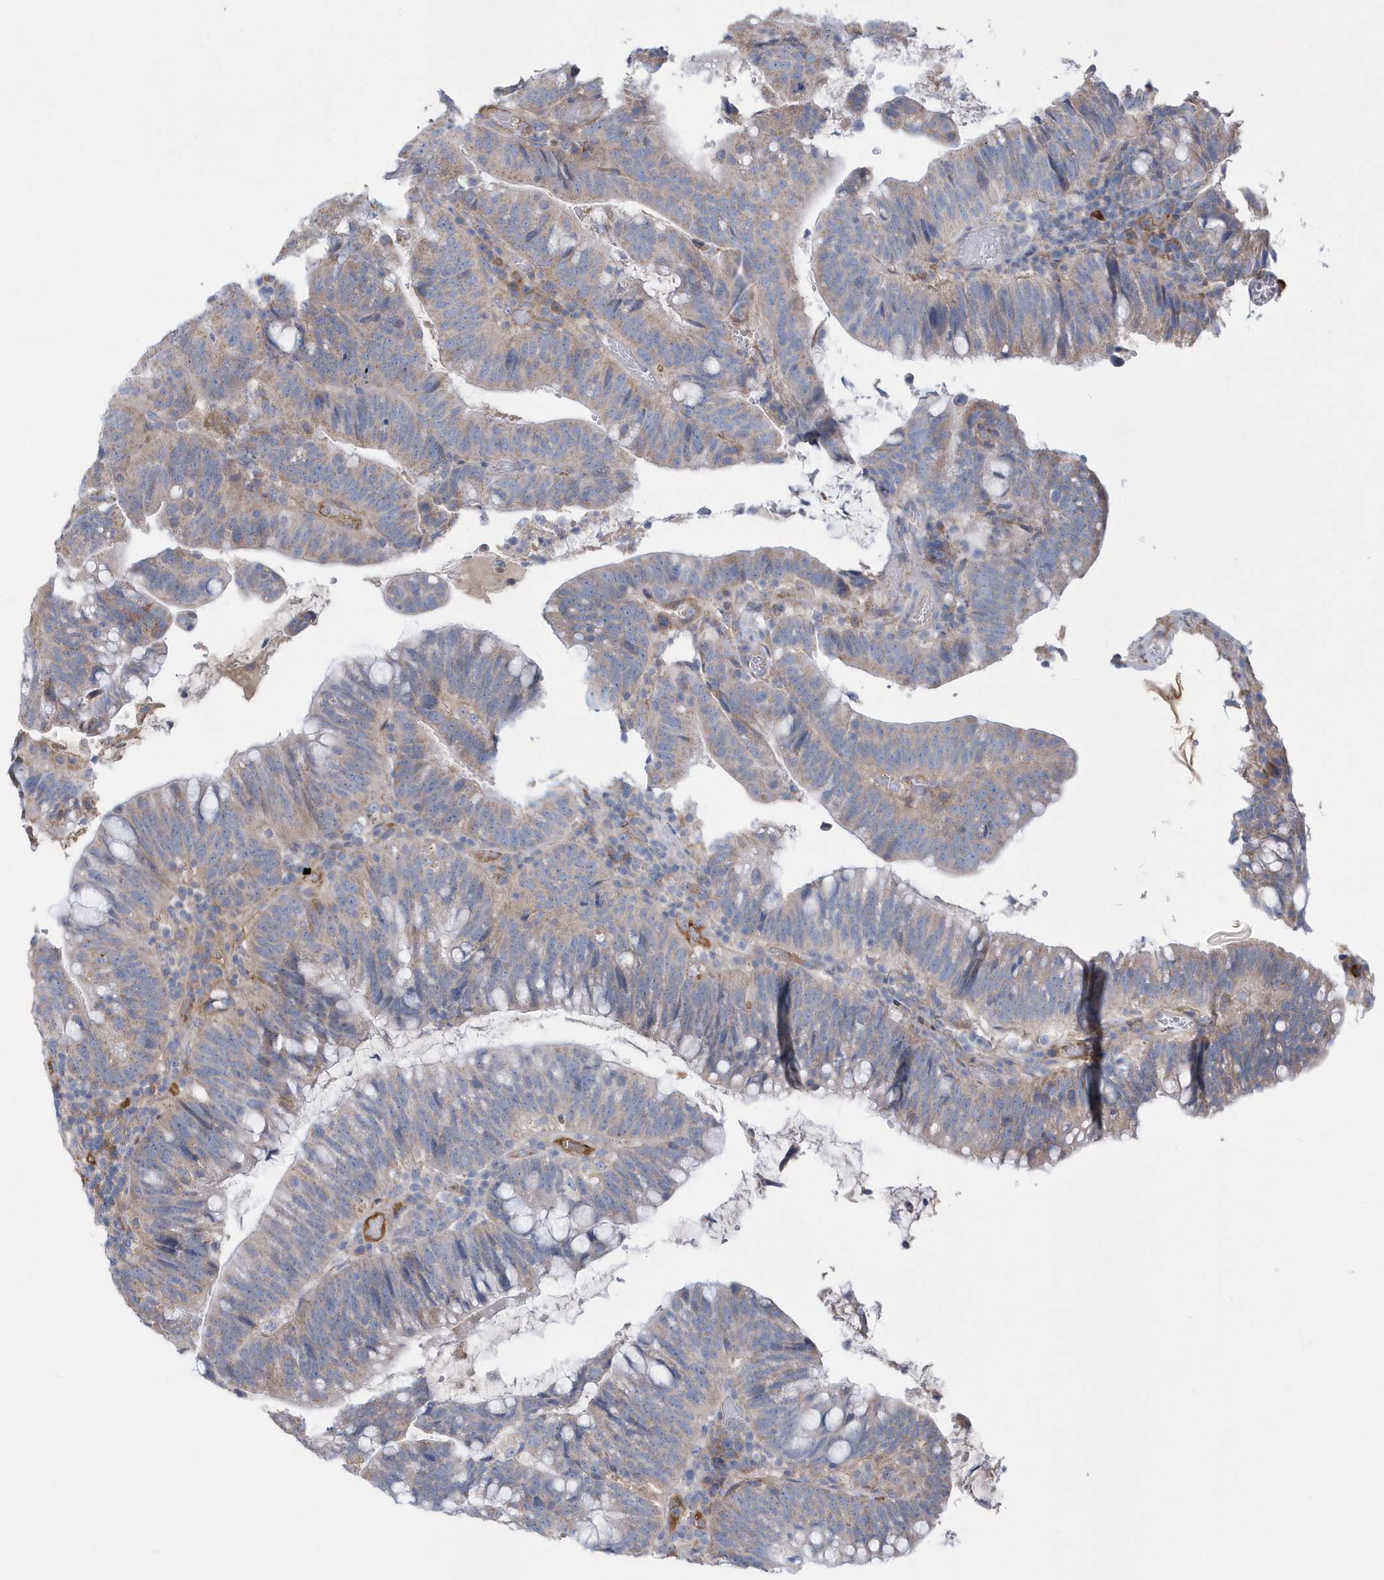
{"staining": {"intensity": "weak", "quantity": "<25%", "location": "cytoplasmic/membranous"}, "tissue": "colorectal cancer", "cell_type": "Tumor cells", "image_type": "cancer", "snomed": [{"axis": "morphology", "description": "Adenocarcinoma, NOS"}, {"axis": "topography", "description": "Colon"}], "caption": "Human colorectal adenocarcinoma stained for a protein using immunohistochemistry (IHC) exhibits no positivity in tumor cells.", "gene": "SPATA18", "patient": {"sex": "female", "age": 66}}